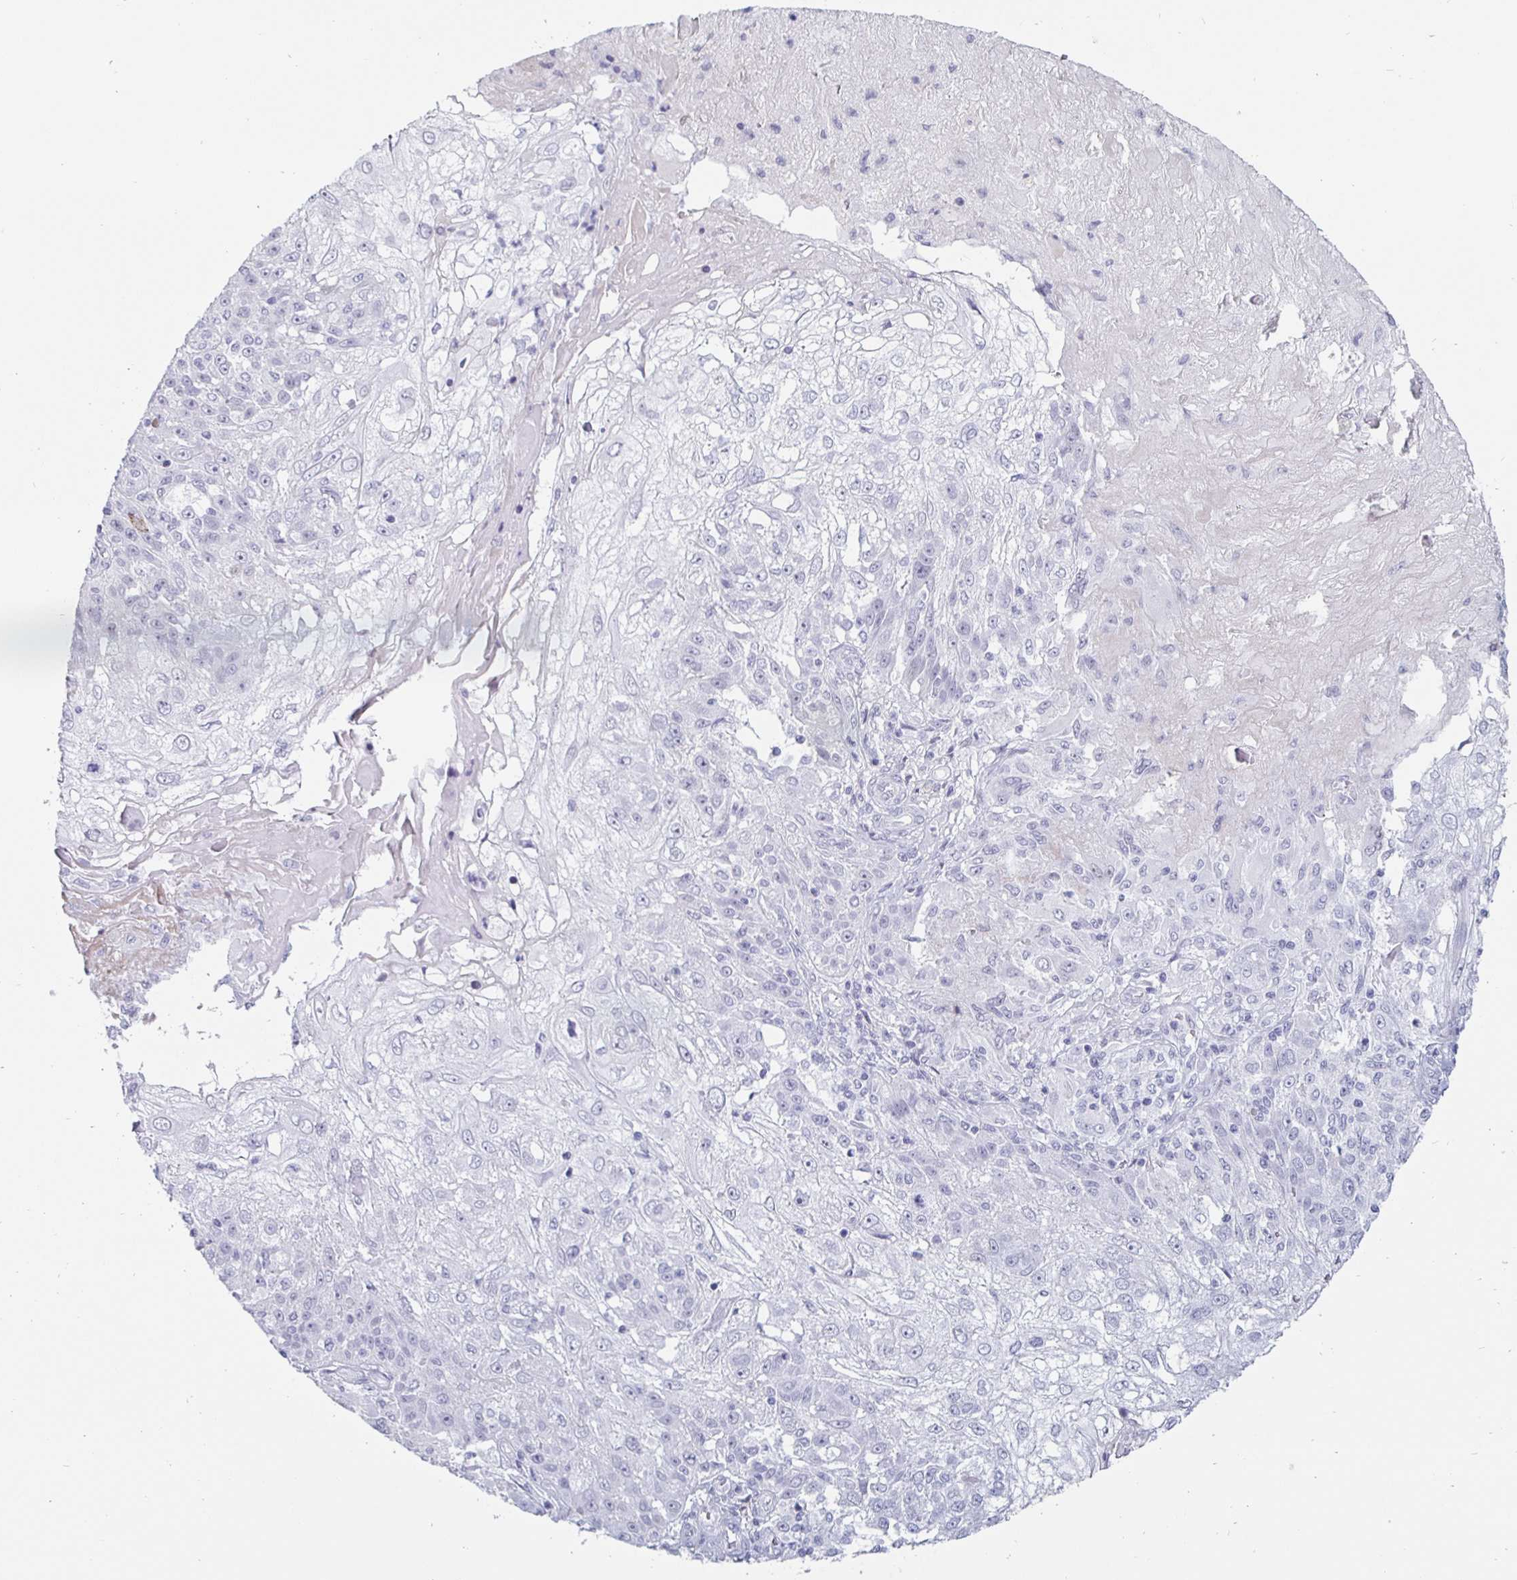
{"staining": {"intensity": "negative", "quantity": "none", "location": "none"}, "tissue": "skin cancer", "cell_type": "Tumor cells", "image_type": "cancer", "snomed": [{"axis": "morphology", "description": "Normal tissue, NOS"}, {"axis": "morphology", "description": "Squamous cell carcinoma, NOS"}, {"axis": "topography", "description": "Skin"}], "caption": "High magnification brightfield microscopy of skin squamous cell carcinoma stained with DAB (3,3'-diaminobenzidine) (brown) and counterstained with hematoxylin (blue): tumor cells show no significant expression.", "gene": "OOSP2", "patient": {"sex": "female", "age": 83}}